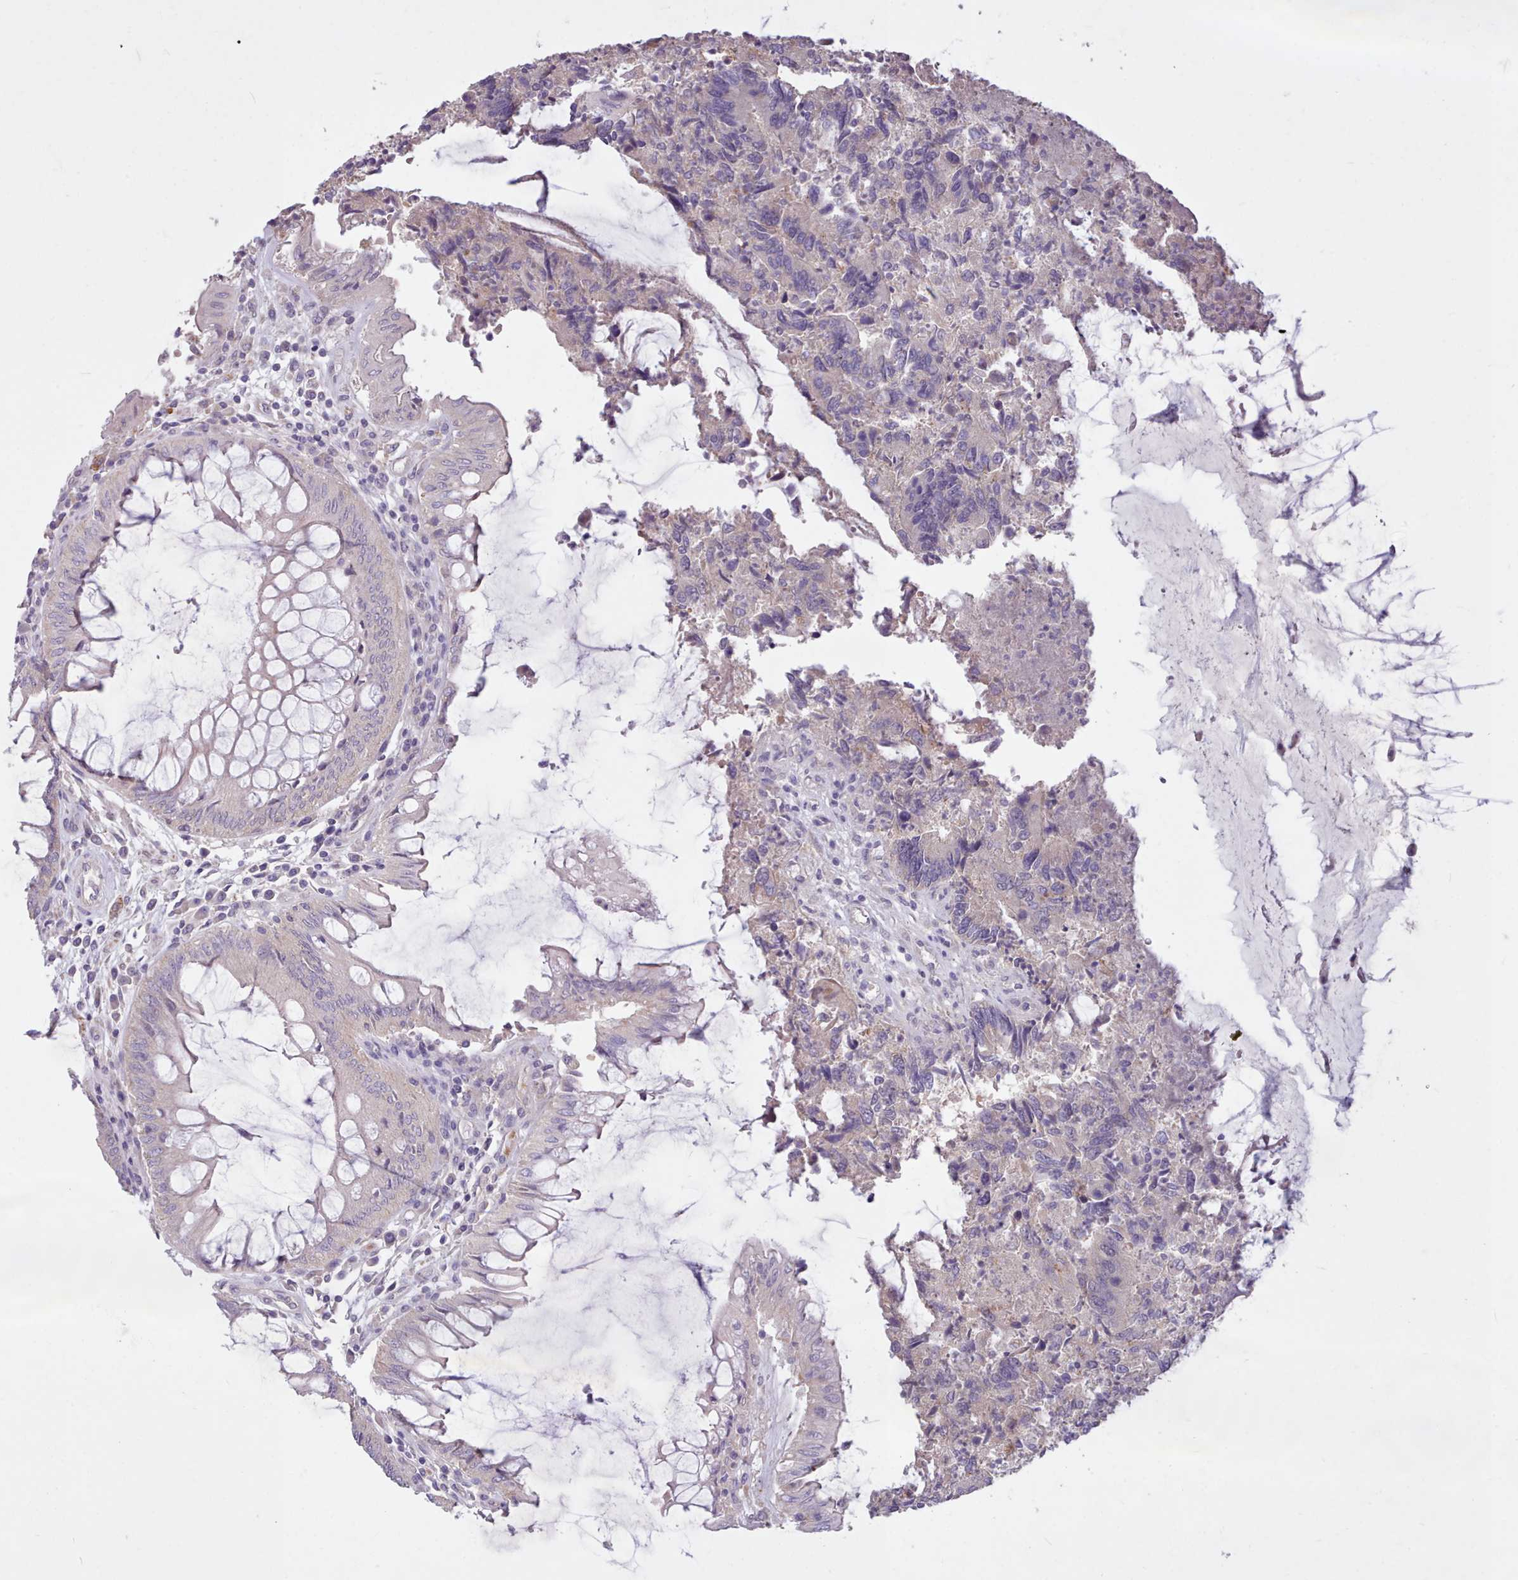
{"staining": {"intensity": "negative", "quantity": "none", "location": "none"}, "tissue": "colorectal cancer", "cell_type": "Tumor cells", "image_type": "cancer", "snomed": [{"axis": "morphology", "description": "Adenocarcinoma, NOS"}, {"axis": "topography", "description": "Colon"}], "caption": "Immunohistochemistry (IHC) histopathology image of human colorectal adenocarcinoma stained for a protein (brown), which exhibits no staining in tumor cells.", "gene": "ZNF607", "patient": {"sex": "female", "age": 67}}